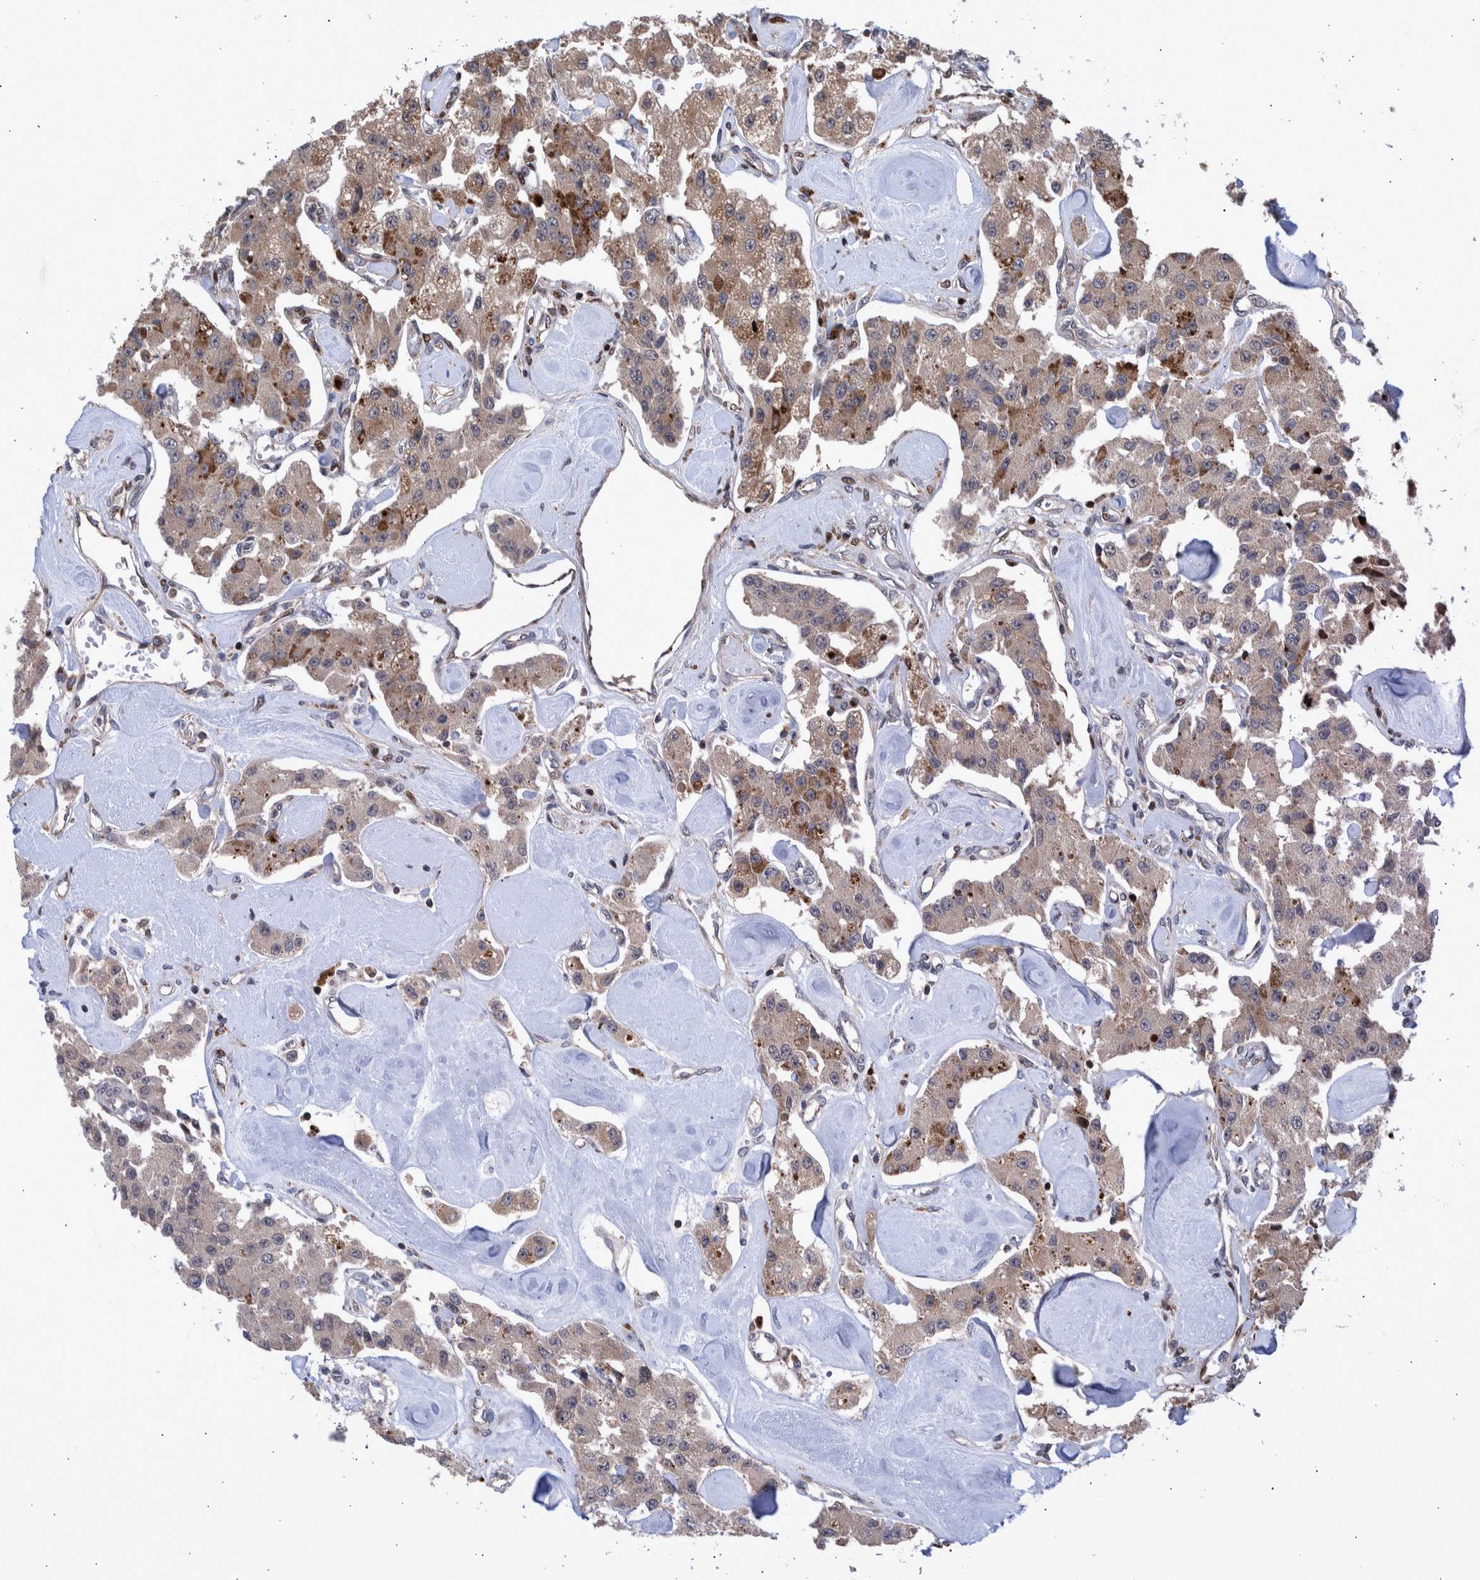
{"staining": {"intensity": "weak", "quantity": ">75%", "location": "cytoplasmic/membranous"}, "tissue": "carcinoid", "cell_type": "Tumor cells", "image_type": "cancer", "snomed": [{"axis": "morphology", "description": "Carcinoid, malignant, NOS"}, {"axis": "topography", "description": "Pancreas"}], "caption": "Protein expression analysis of carcinoid reveals weak cytoplasmic/membranous positivity in approximately >75% of tumor cells.", "gene": "SHISA6", "patient": {"sex": "male", "age": 41}}